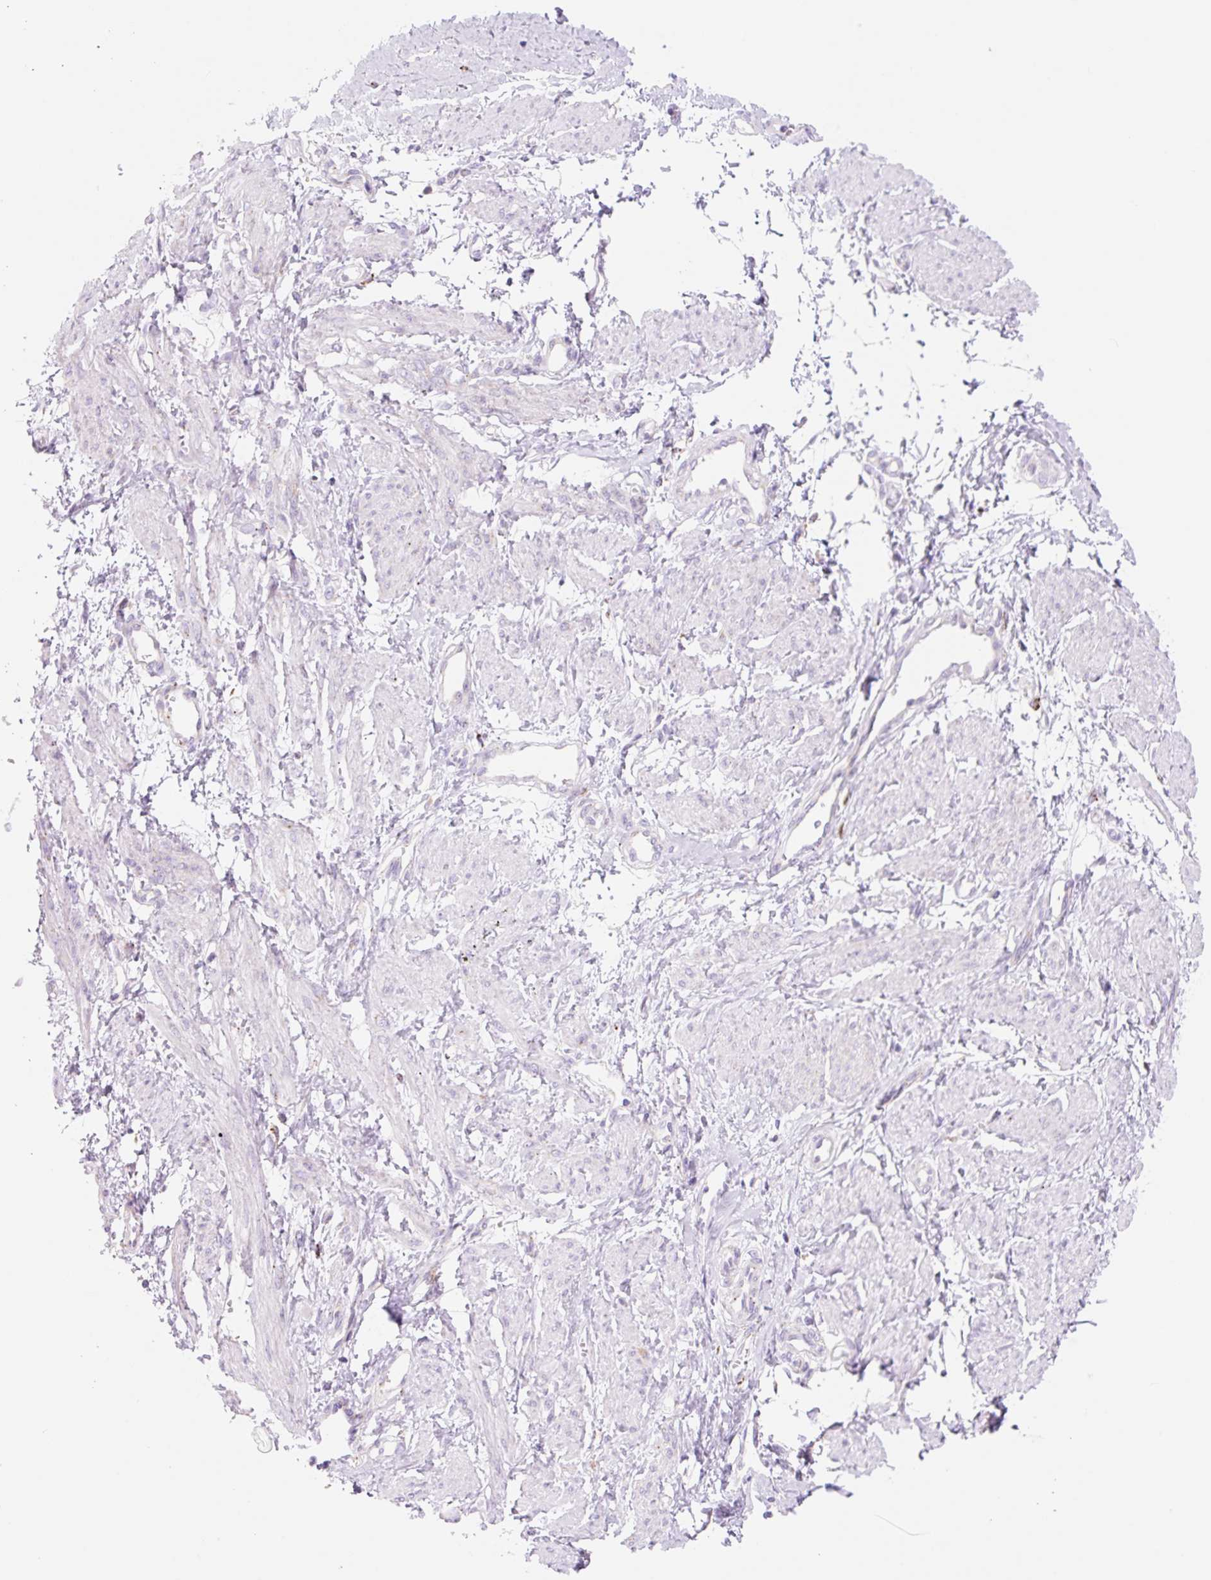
{"staining": {"intensity": "negative", "quantity": "none", "location": "none"}, "tissue": "smooth muscle", "cell_type": "Smooth muscle cells", "image_type": "normal", "snomed": [{"axis": "morphology", "description": "Normal tissue, NOS"}, {"axis": "topography", "description": "Smooth muscle"}, {"axis": "topography", "description": "Uterus"}], "caption": "The image displays no significant positivity in smooth muscle cells of smooth muscle.", "gene": "CLEC3A", "patient": {"sex": "female", "age": 39}}